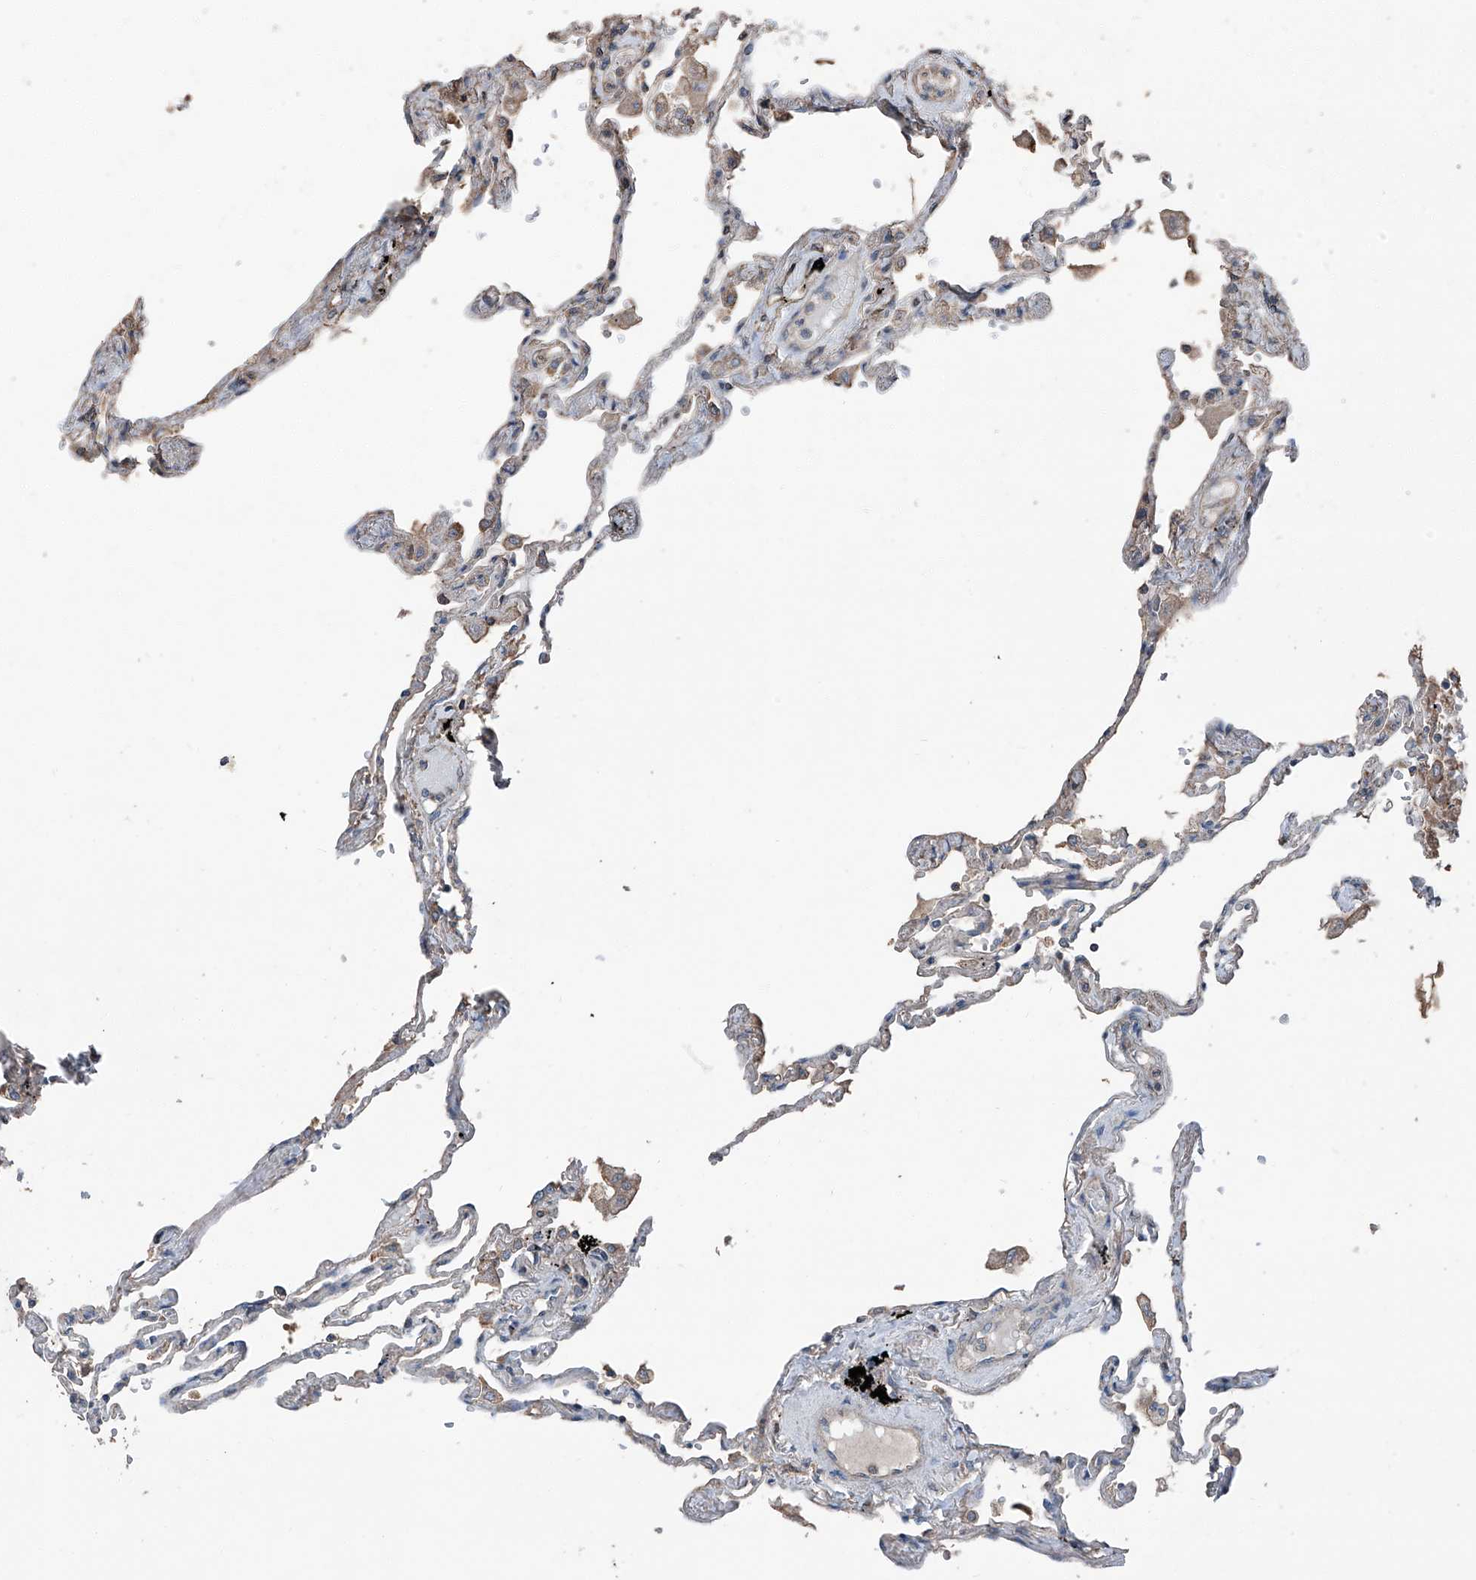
{"staining": {"intensity": "negative", "quantity": "none", "location": "none"}, "tissue": "lung", "cell_type": "Alveolar cells", "image_type": "normal", "snomed": [{"axis": "morphology", "description": "Normal tissue, NOS"}, {"axis": "topography", "description": "Lung"}], "caption": "This is a photomicrograph of immunohistochemistry staining of unremarkable lung, which shows no staining in alveolar cells. Brightfield microscopy of immunohistochemistry (IHC) stained with DAB (brown) and hematoxylin (blue), captured at high magnification.", "gene": "MAMLD1", "patient": {"sex": "female", "age": 67}}